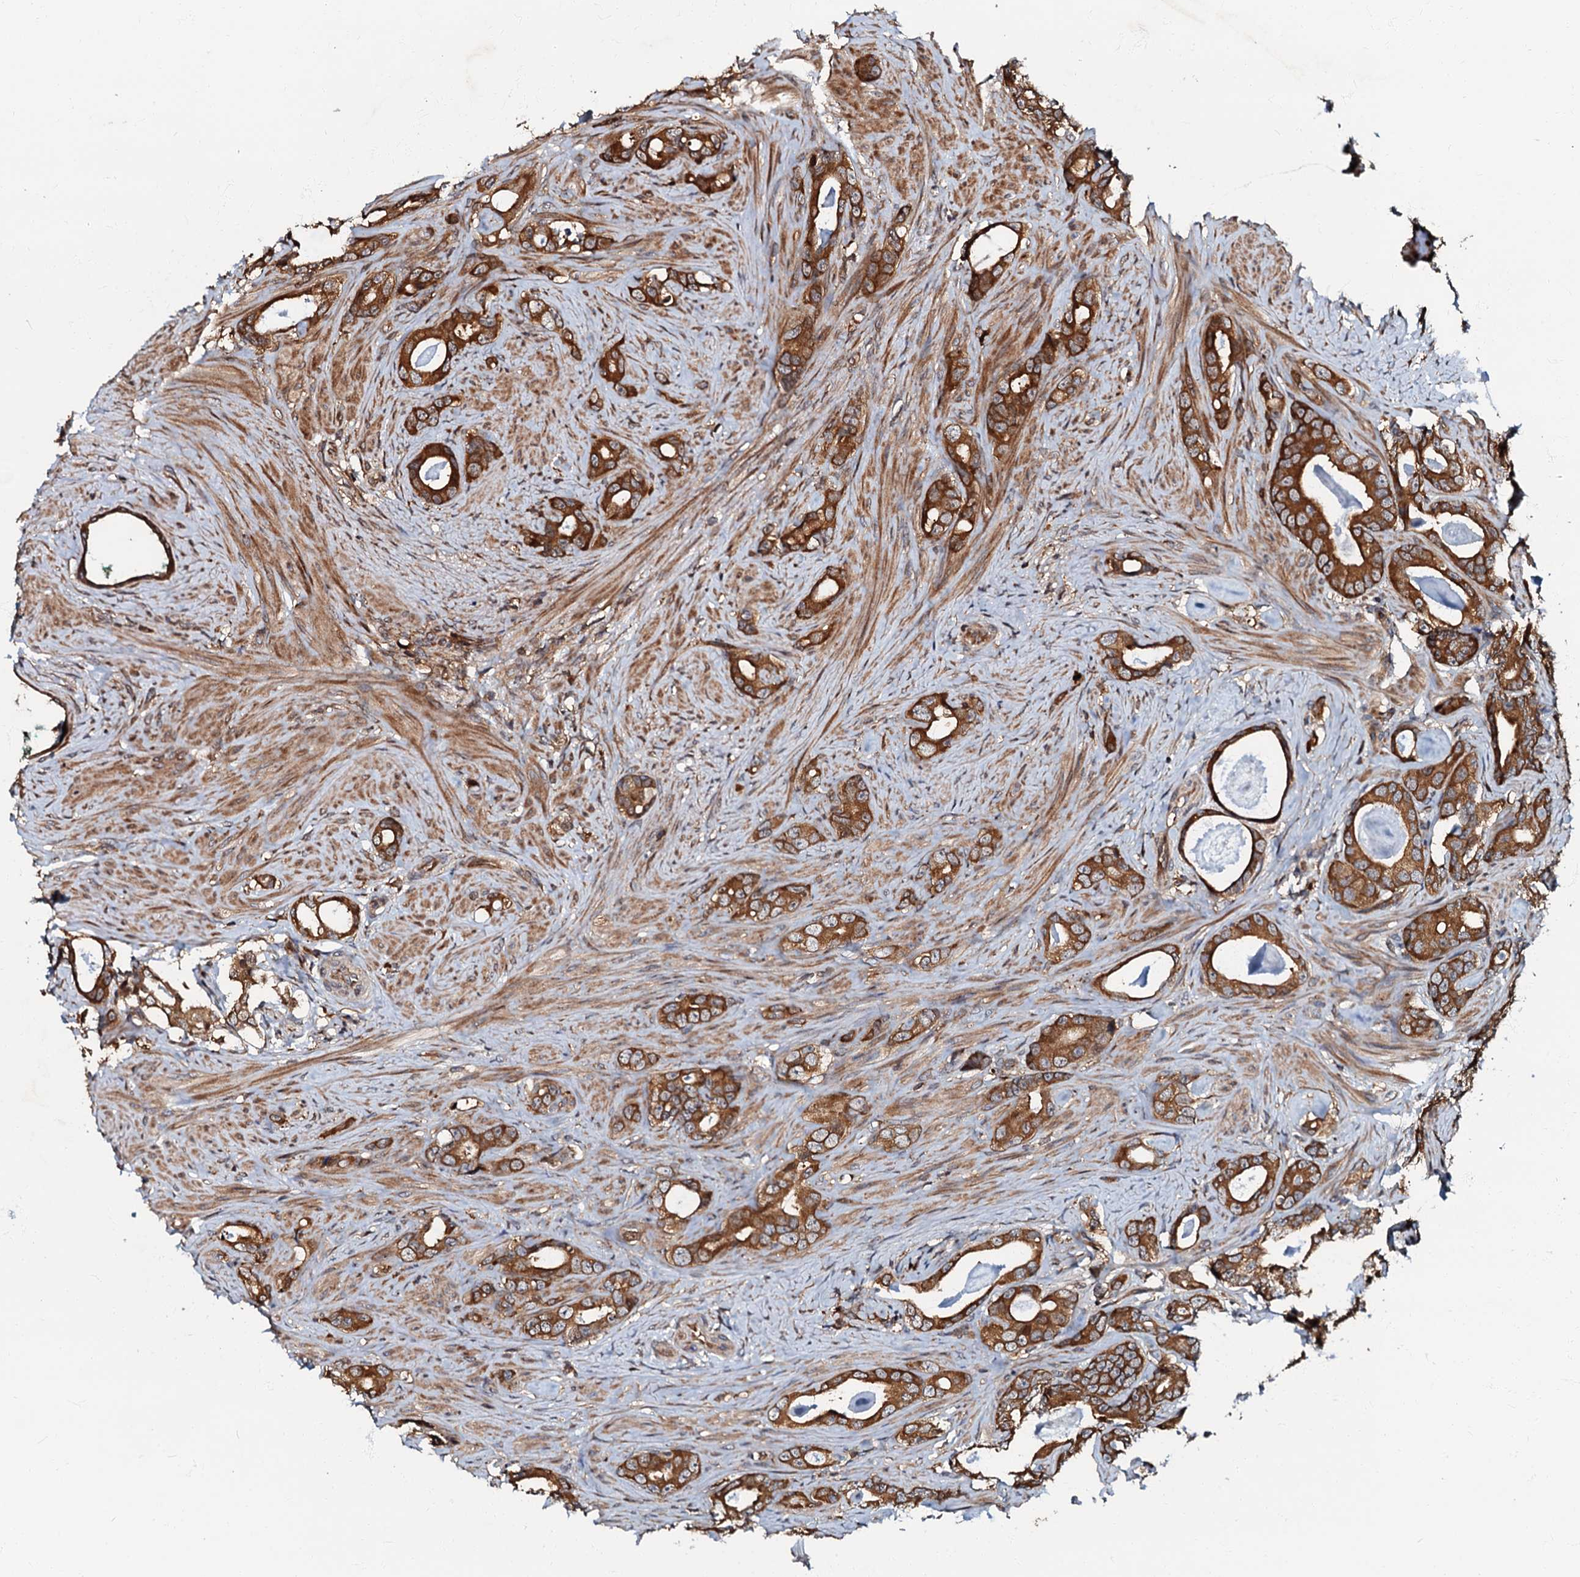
{"staining": {"intensity": "strong", "quantity": ">75%", "location": "cytoplasmic/membranous"}, "tissue": "prostate cancer", "cell_type": "Tumor cells", "image_type": "cancer", "snomed": [{"axis": "morphology", "description": "Adenocarcinoma, Low grade"}, {"axis": "topography", "description": "Prostate"}], "caption": "Prostate cancer stained with DAB immunohistochemistry shows high levels of strong cytoplasmic/membranous positivity in about >75% of tumor cells. The protein of interest is shown in brown color, while the nuclei are stained blue.", "gene": "OSBP", "patient": {"sex": "male", "age": 63}}